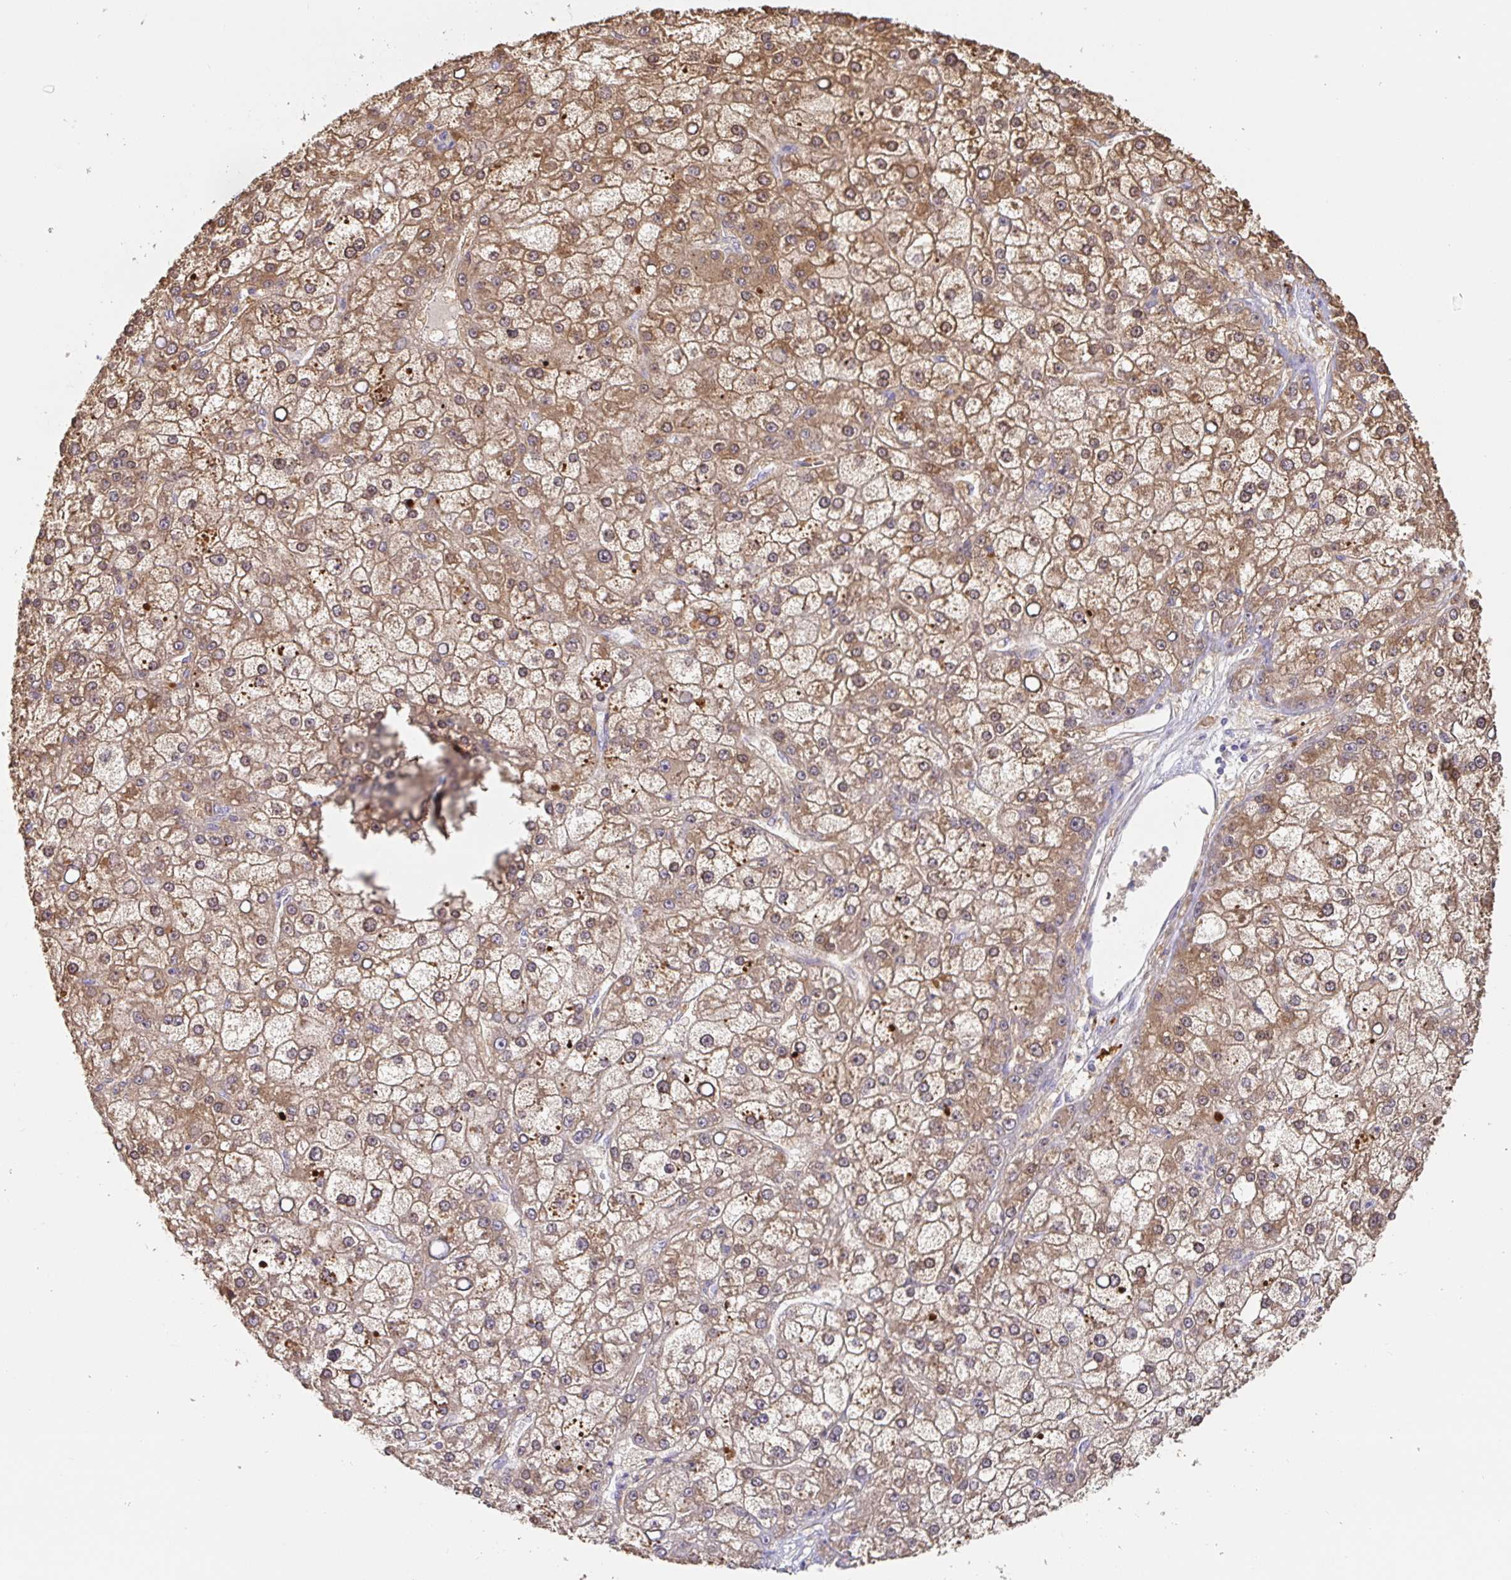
{"staining": {"intensity": "moderate", "quantity": ">75%", "location": "cytoplasmic/membranous"}, "tissue": "liver cancer", "cell_type": "Tumor cells", "image_type": "cancer", "snomed": [{"axis": "morphology", "description": "Carcinoma, Hepatocellular, NOS"}, {"axis": "topography", "description": "Liver"}], "caption": "Immunohistochemistry (DAB (3,3'-diaminobenzidine)) staining of human liver cancer (hepatocellular carcinoma) reveals moderate cytoplasmic/membranous protein staining in about >75% of tumor cells.", "gene": "HAGH", "patient": {"sex": "male", "age": 67}}